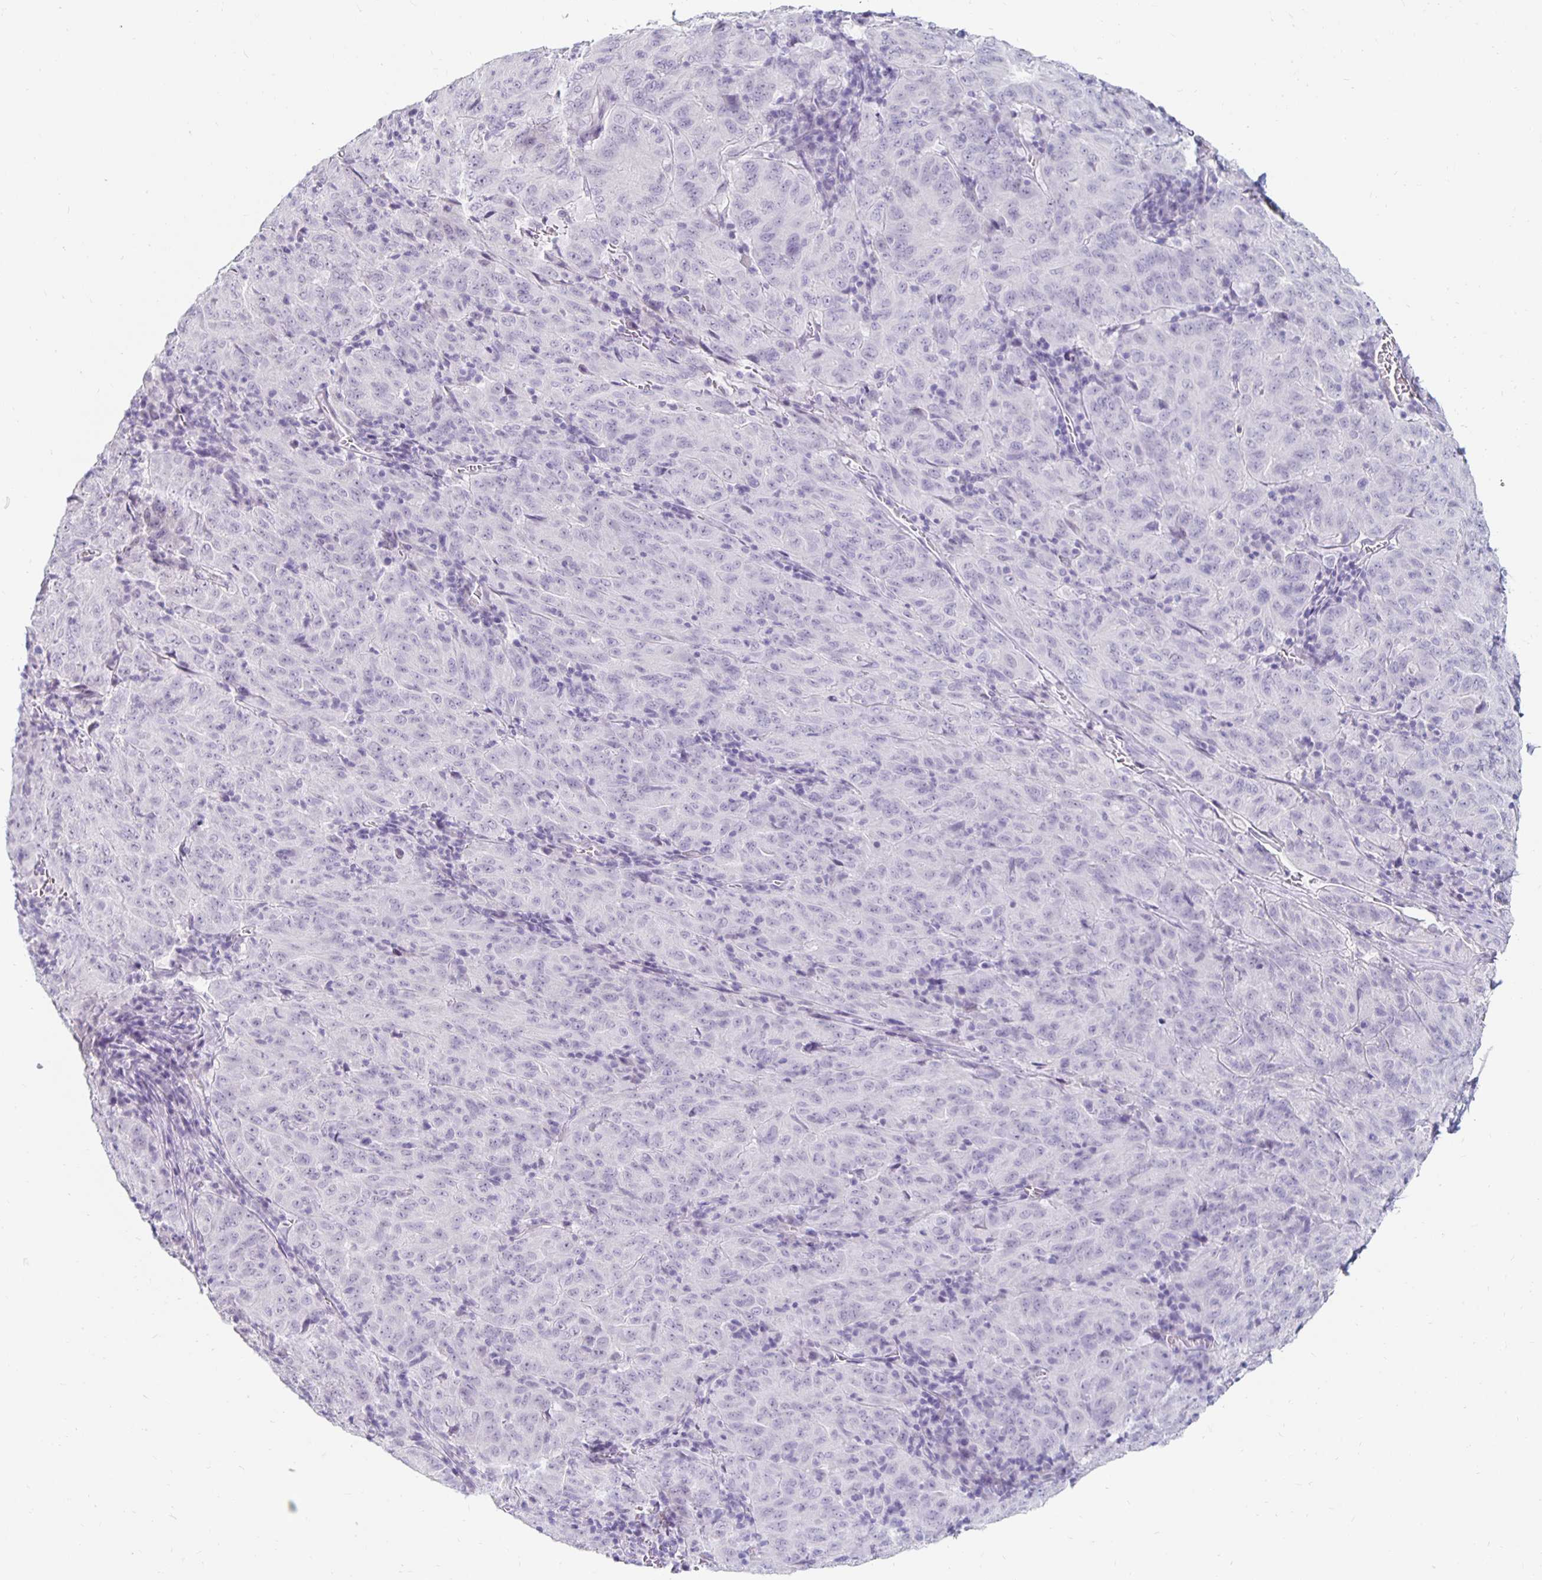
{"staining": {"intensity": "negative", "quantity": "none", "location": "none"}, "tissue": "pancreatic cancer", "cell_type": "Tumor cells", "image_type": "cancer", "snomed": [{"axis": "morphology", "description": "Adenocarcinoma, NOS"}, {"axis": "topography", "description": "Pancreas"}], "caption": "High power microscopy histopathology image of an immunohistochemistry (IHC) histopathology image of pancreatic cancer (adenocarcinoma), revealing no significant staining in tumor cells.", "gene": "KCNQ2", "patient": {"sex": "male", "age": 63}}